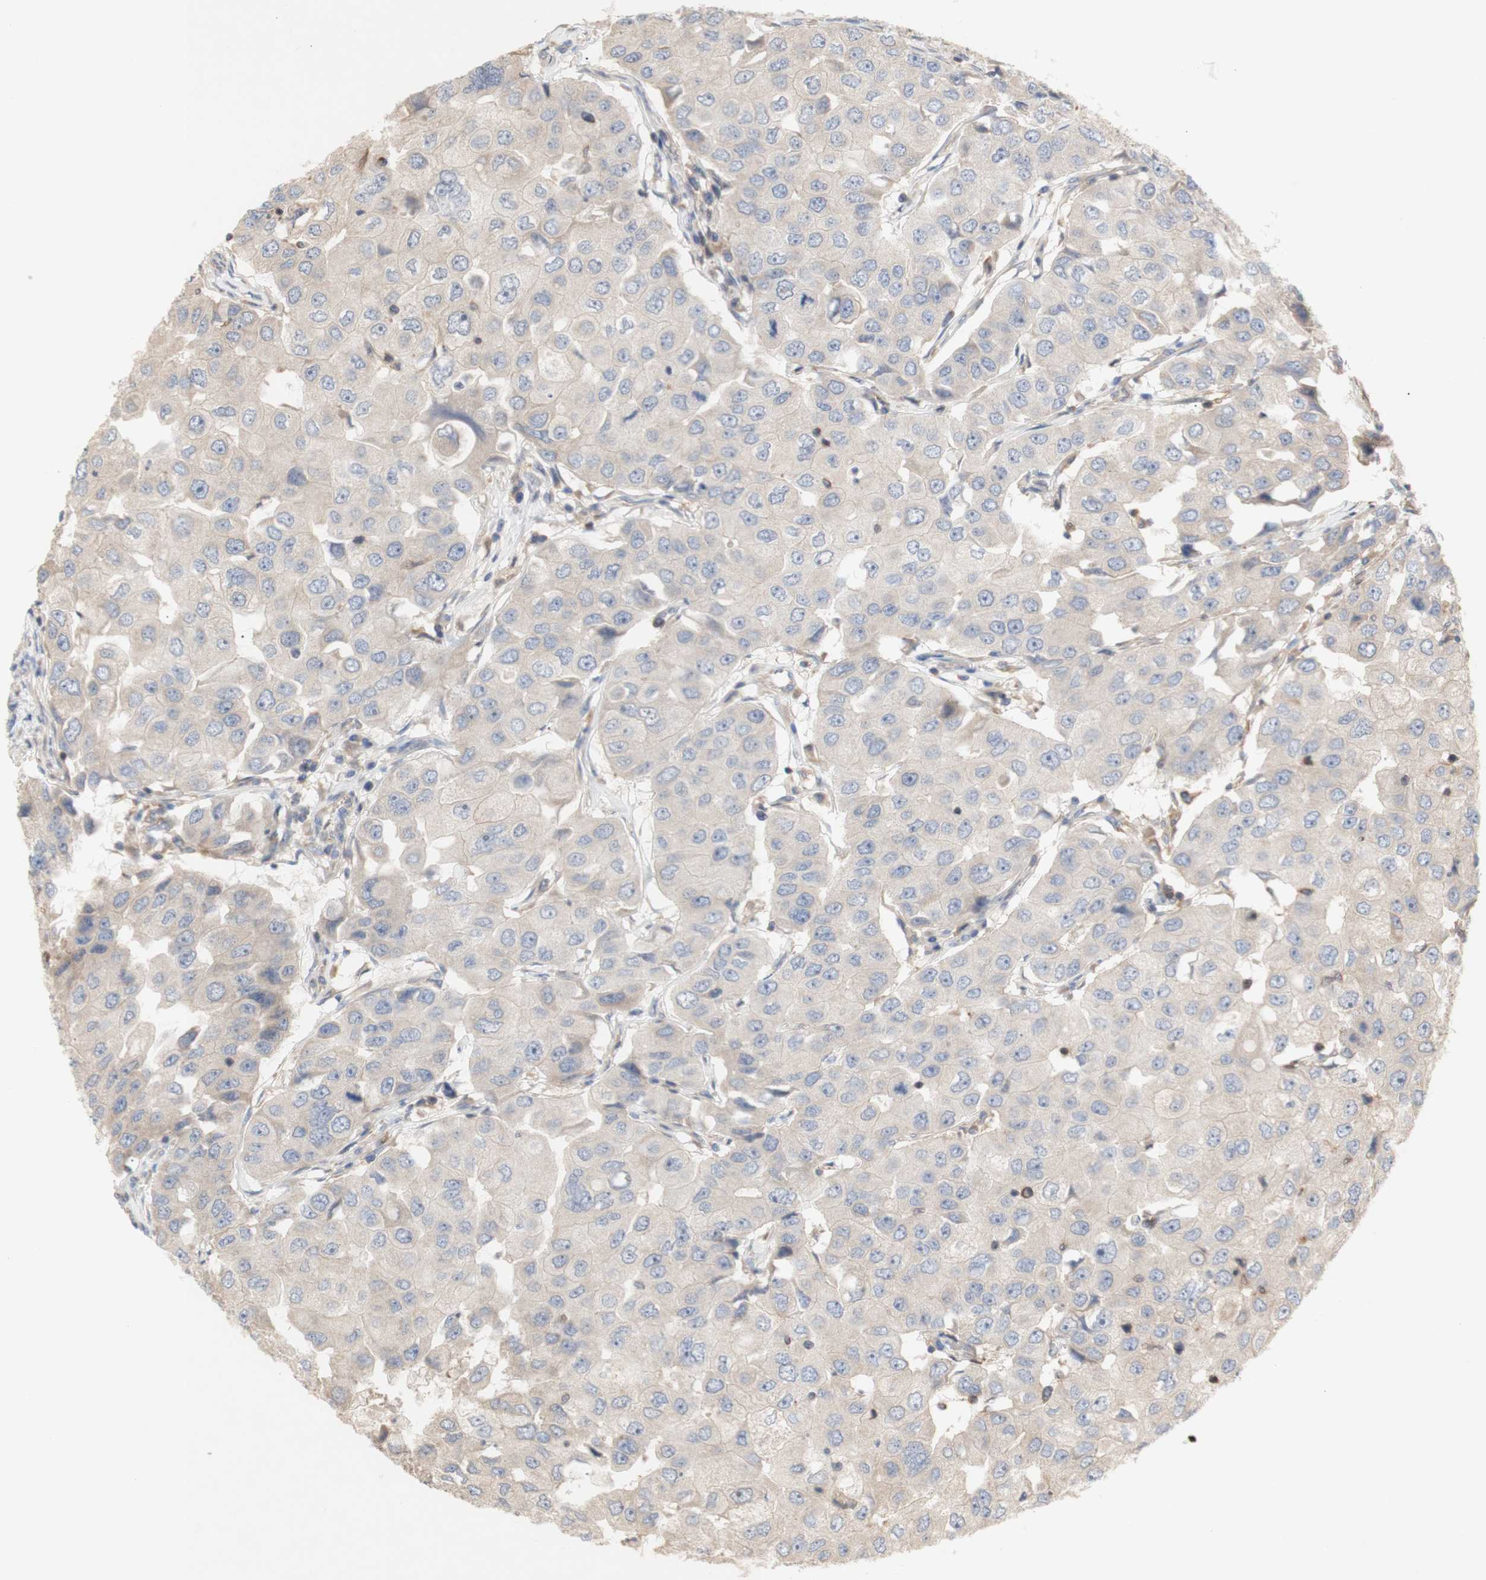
{"staining": {"intensity": "weak", "quantity": ">75%", "location": "cytoplasmic/membranous"}, "tissue": "breast cancer", "cell_type": "Tumor cells", "image_type": "cancer", "snomed": [{"axis": "morphology", "description": "Duct carcinoma"}, {"axis": "topography", "description": "Breast"}], "caption": "IHC image of human breast invasive ductal carcinoma stained for a protein (brown), which demonstrates low levels of weak cytoplasmic/membranous staining in about >75% of tumor cells.", "gene": "IKBKG", "patient": {"sex": "female", "age": 27}}